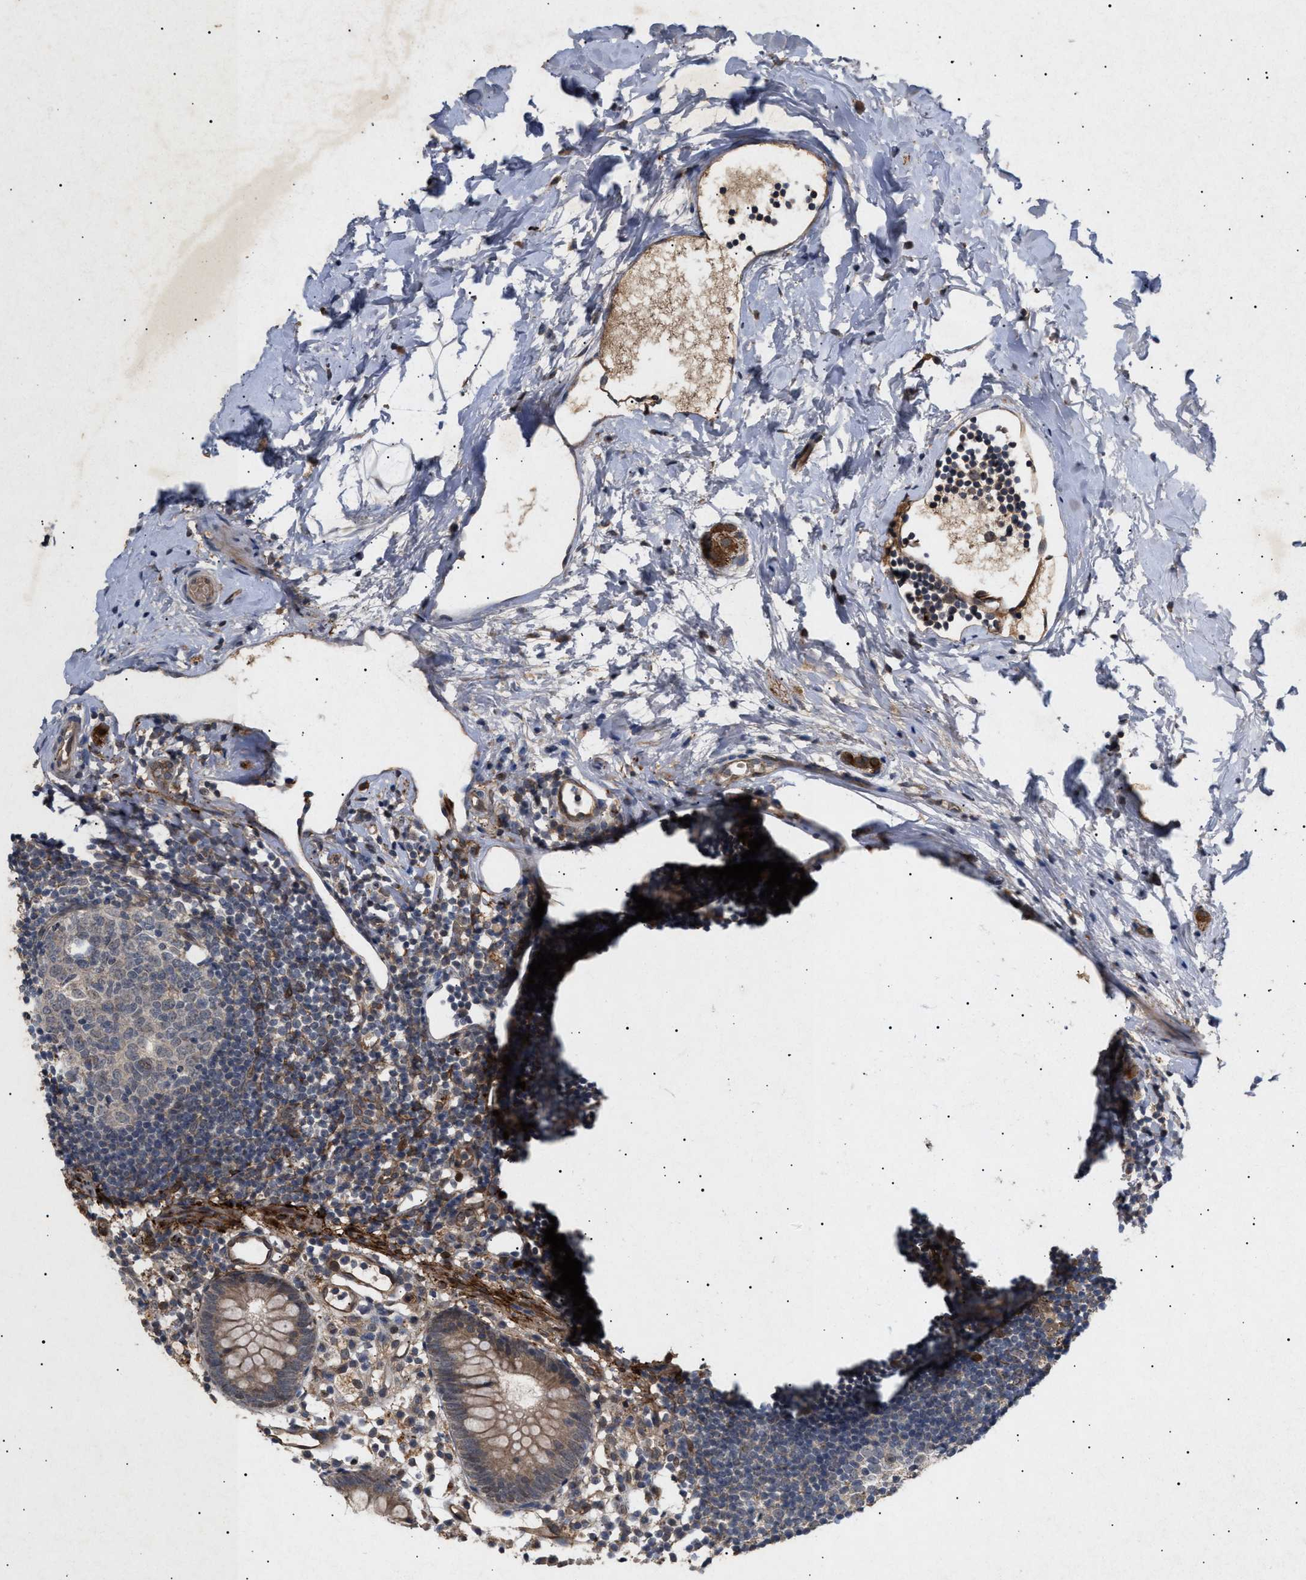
{"staining": {"intensity": "moderate", "quantity": ">75%", "location": "cytoplasmic/membranous"}, "tissue": "appendix", "cell_type": "Glandular cells", "image_type": "normal", "snomed": [{"axis": "morphology", "description": "Normal tissue, NOS"}, {"axis": "topography", "description": "Appendix"}], "caption": "Brown immunohistochemical staining in benign human appendix exhibits moderate cytoplasmic/membranous staining in approximately >75% of glandular cells. The staining was performed using DAB, with brown indicating positive protein expression. Nuclei are stained blue with hematoxylin.", "gene": "SIRT5", "patient": {"sex": "female", "age": 20}}